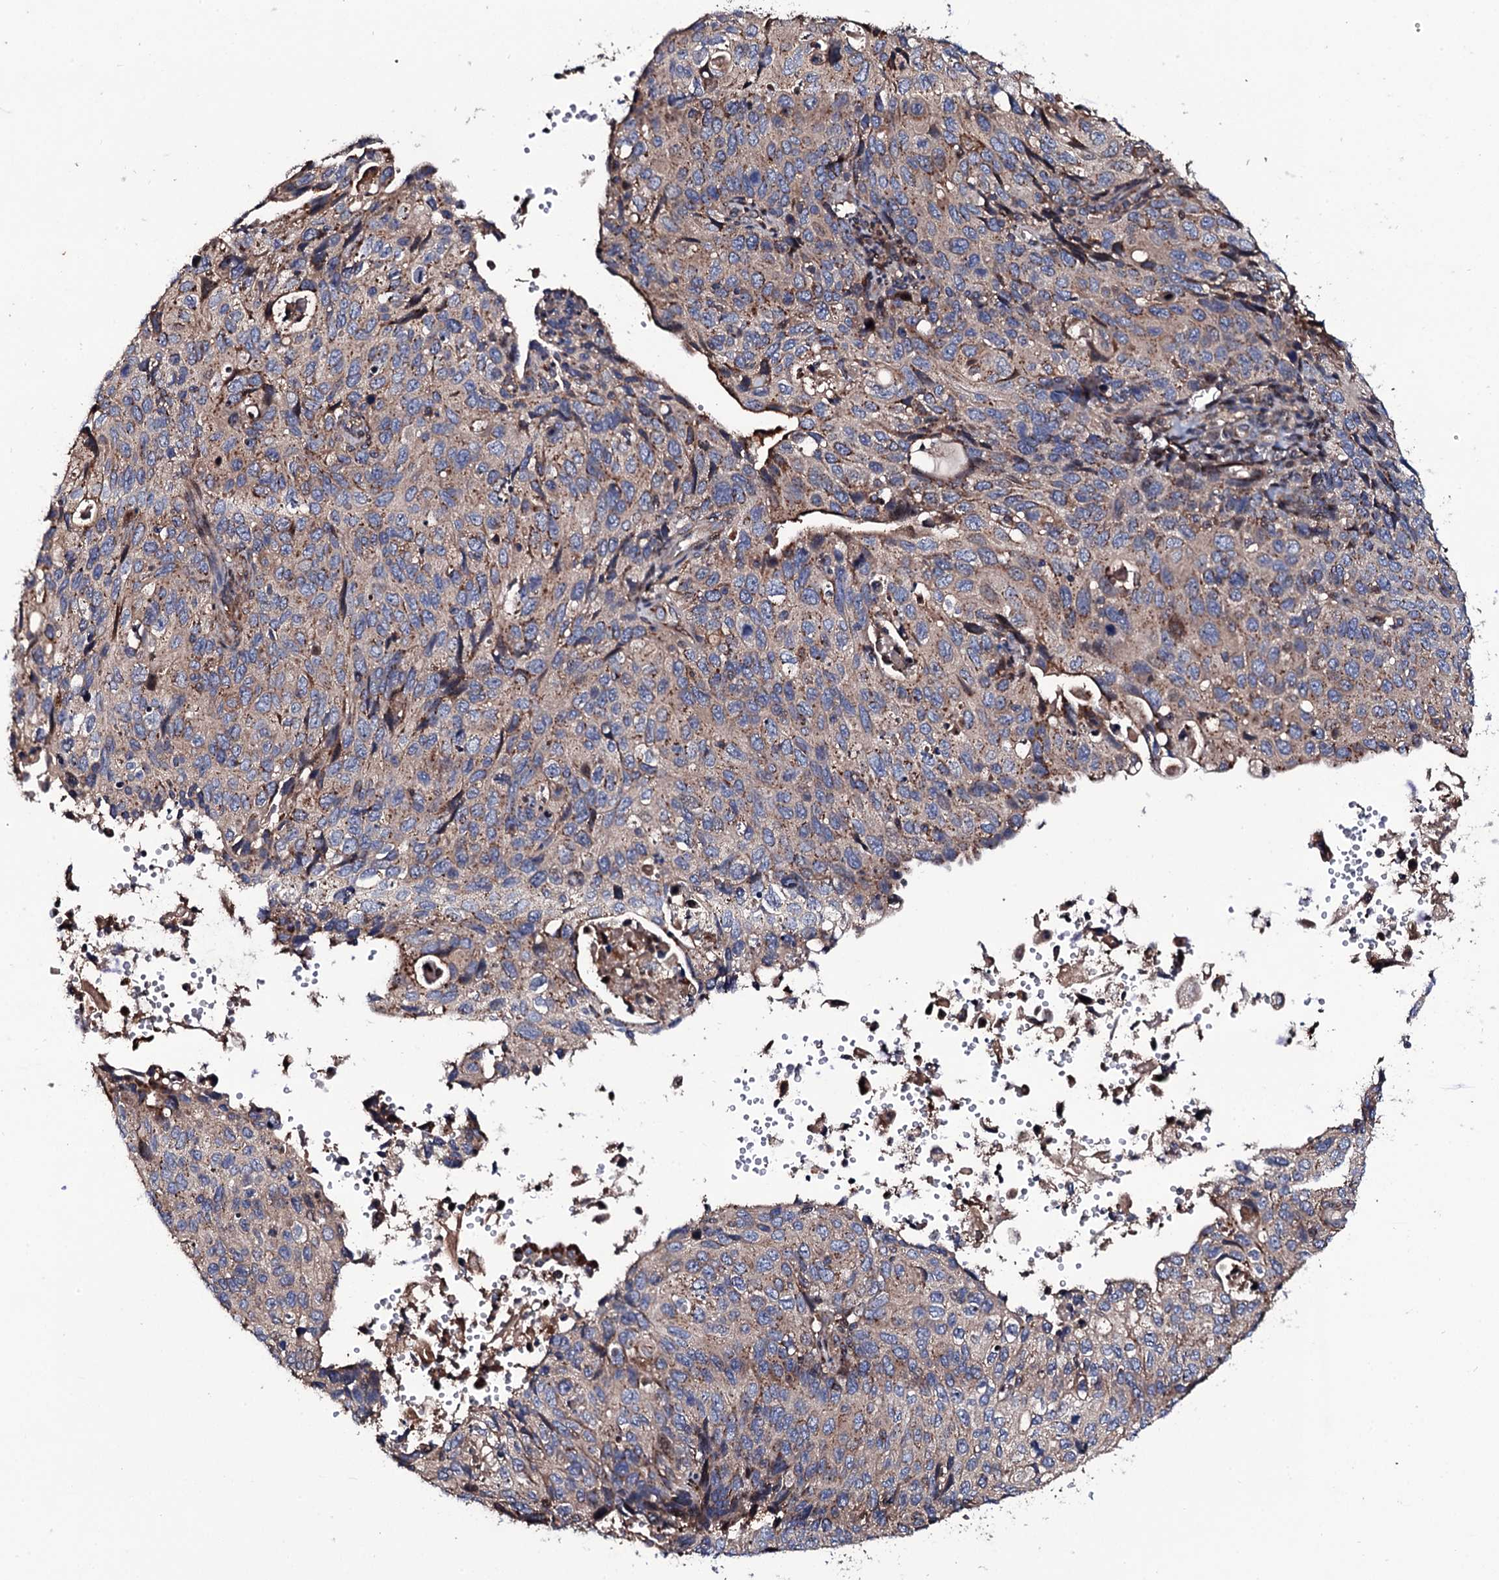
{"staining": {"intensity": "weak", "quantity": ">75%", "location": "cytoplasmic/membranous"}, "tissue": "cervical cancer", "cell_type": "Tumor cells", "image_type": "cancer", "snomed": [{"axis": "morphology", "description": "Squamous cell carcinoma, NOS"}, {"axis": "topography", "description": "Cervix"}], "caption": "Human cervical cancer (squamous cell carcinoma) stained with a protein marker exhibits weak staining in tumor cells.", "gene": "PLET1", "patient": {"sex": "female", "age": 70}}